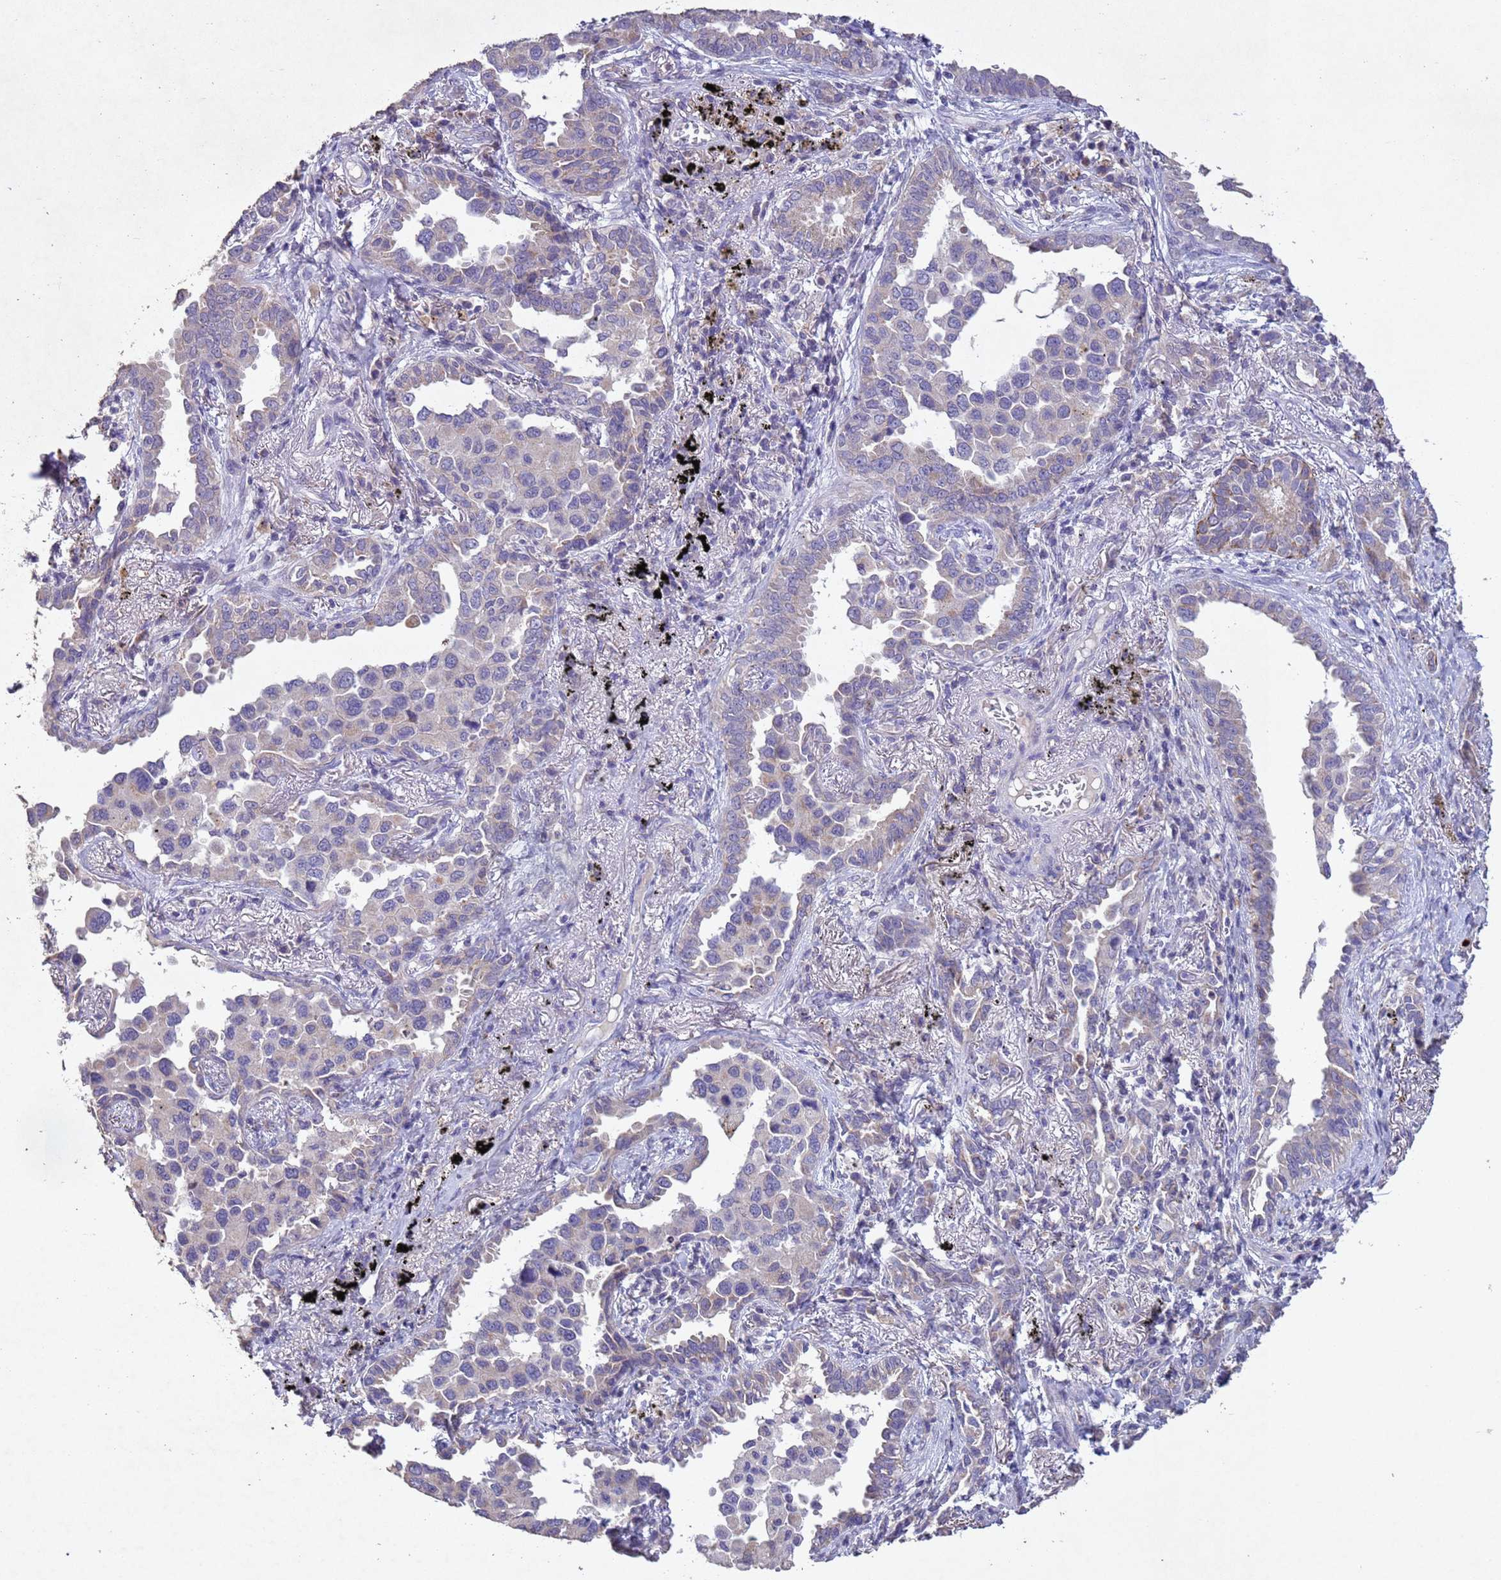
{"staining": {"intensity": "negative", "quantity": "none", "location": "none"}, "tissue": "lung cancer", "cell_type": "Tumor cells", "image_type": "cancer", "snomed": [{"axis": "morphology", "description": "Adenocarcinoma, NOS"}, {"axis": "topography", "description": "Lung"}], "caption": "Tumor cells show no significant protein staining in lung cancer (adenocarcinoma). (Stains: DAB immunohistochemistry with hematoxylin counter stain, Microscopy: brightfield microscopy at high magnification).", "gene": "NLRP11", "patient": {"sex": "male", "age": 67}}